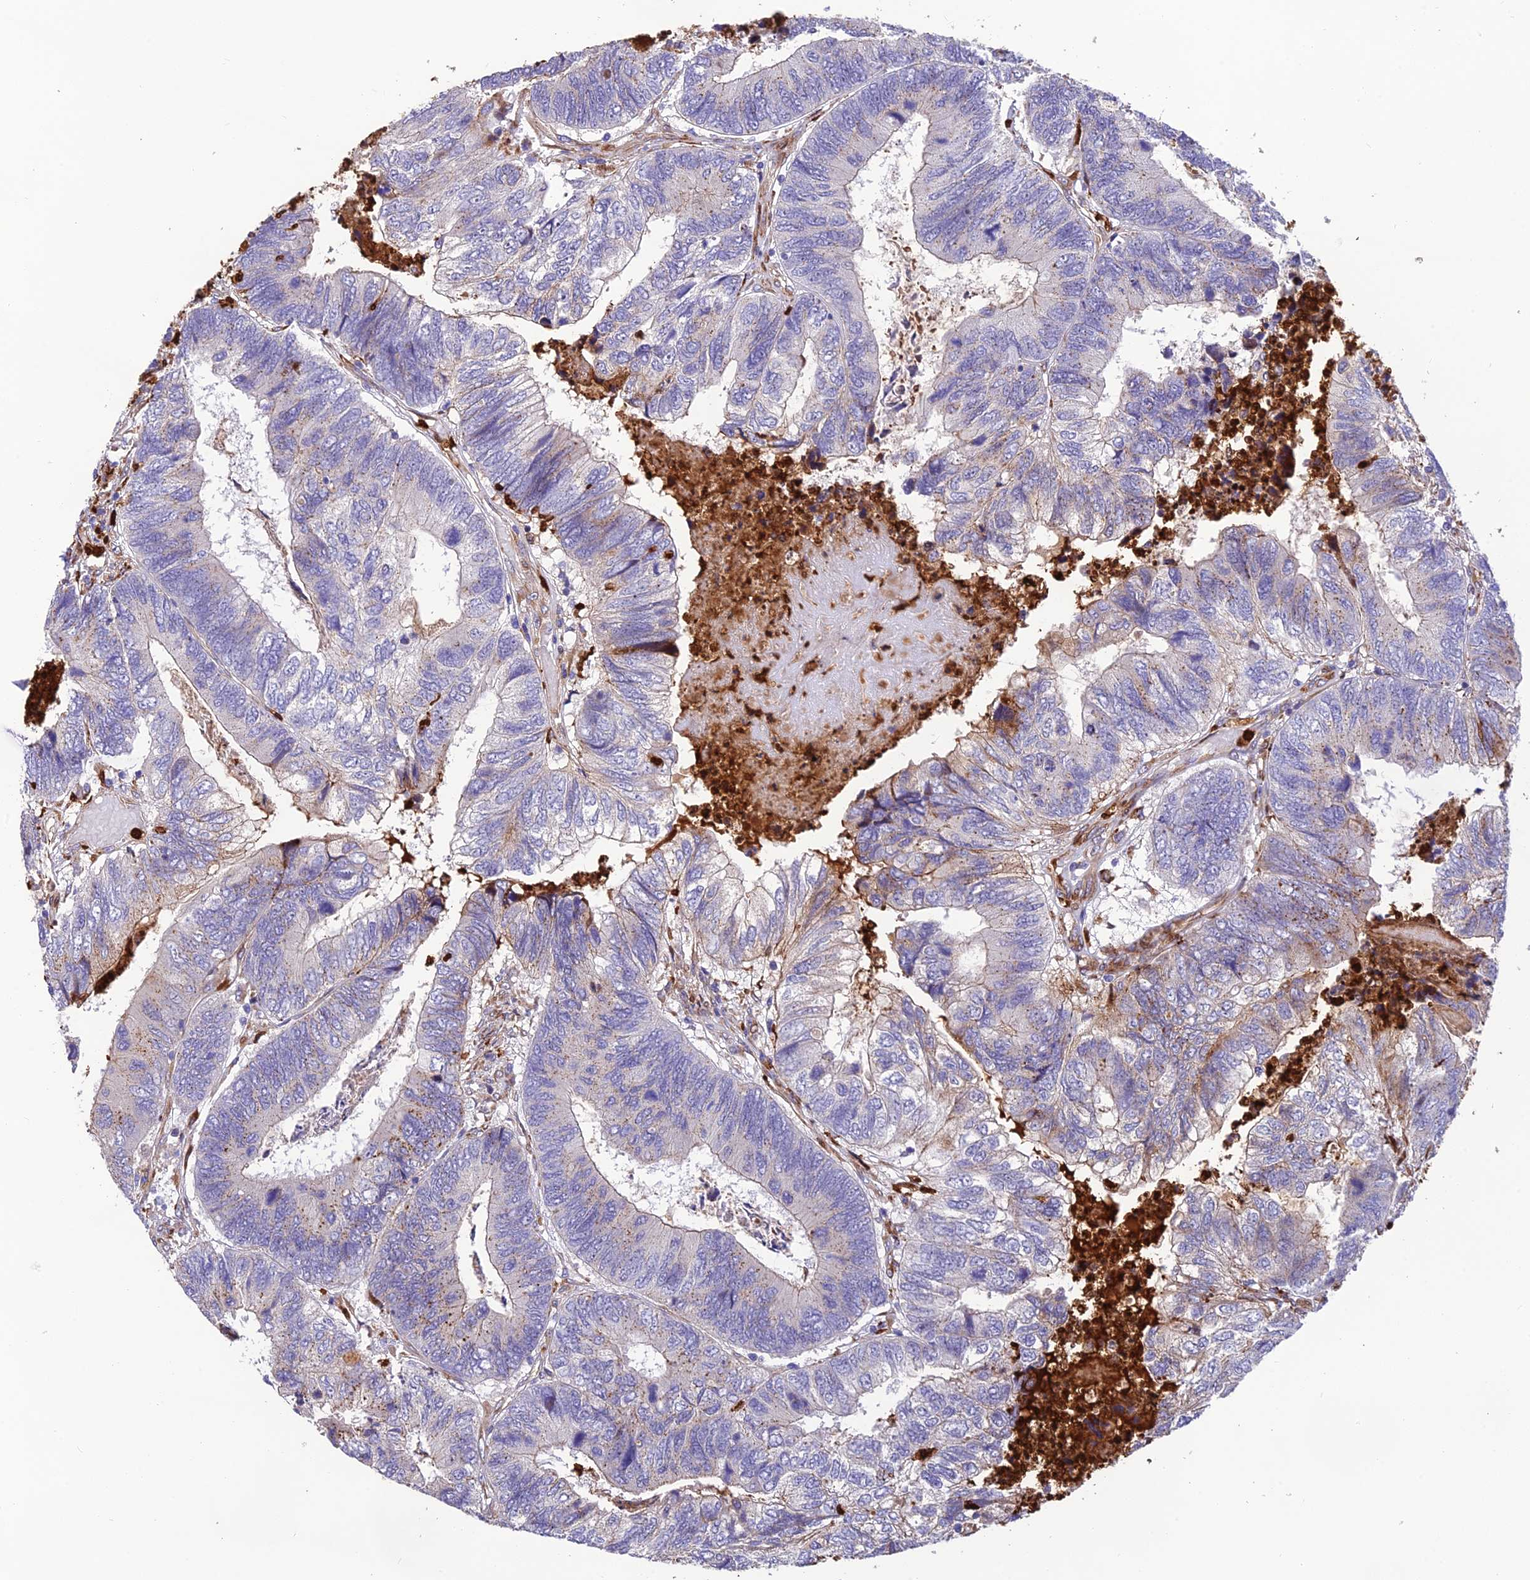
{"staining": {"intensity": "negative", "quantity": "none", "location": "none"}, "tissue": "colorectal cancer", "cell_type": "Tumor cells", "image_type": "cancer", "snomed": [{"axis": "morphology", "description": "Adenocarcinoma, NOS"}, {"axis": "topography", "description": "Colon"}], "caption": "IHC histopathology image of colorectal adenocarcinoma stained for a protein (brown), which demonstrates no staining in tumor cells.", "gene": "CPSF4L", "patient": {"sex": "female", "age": 67}}